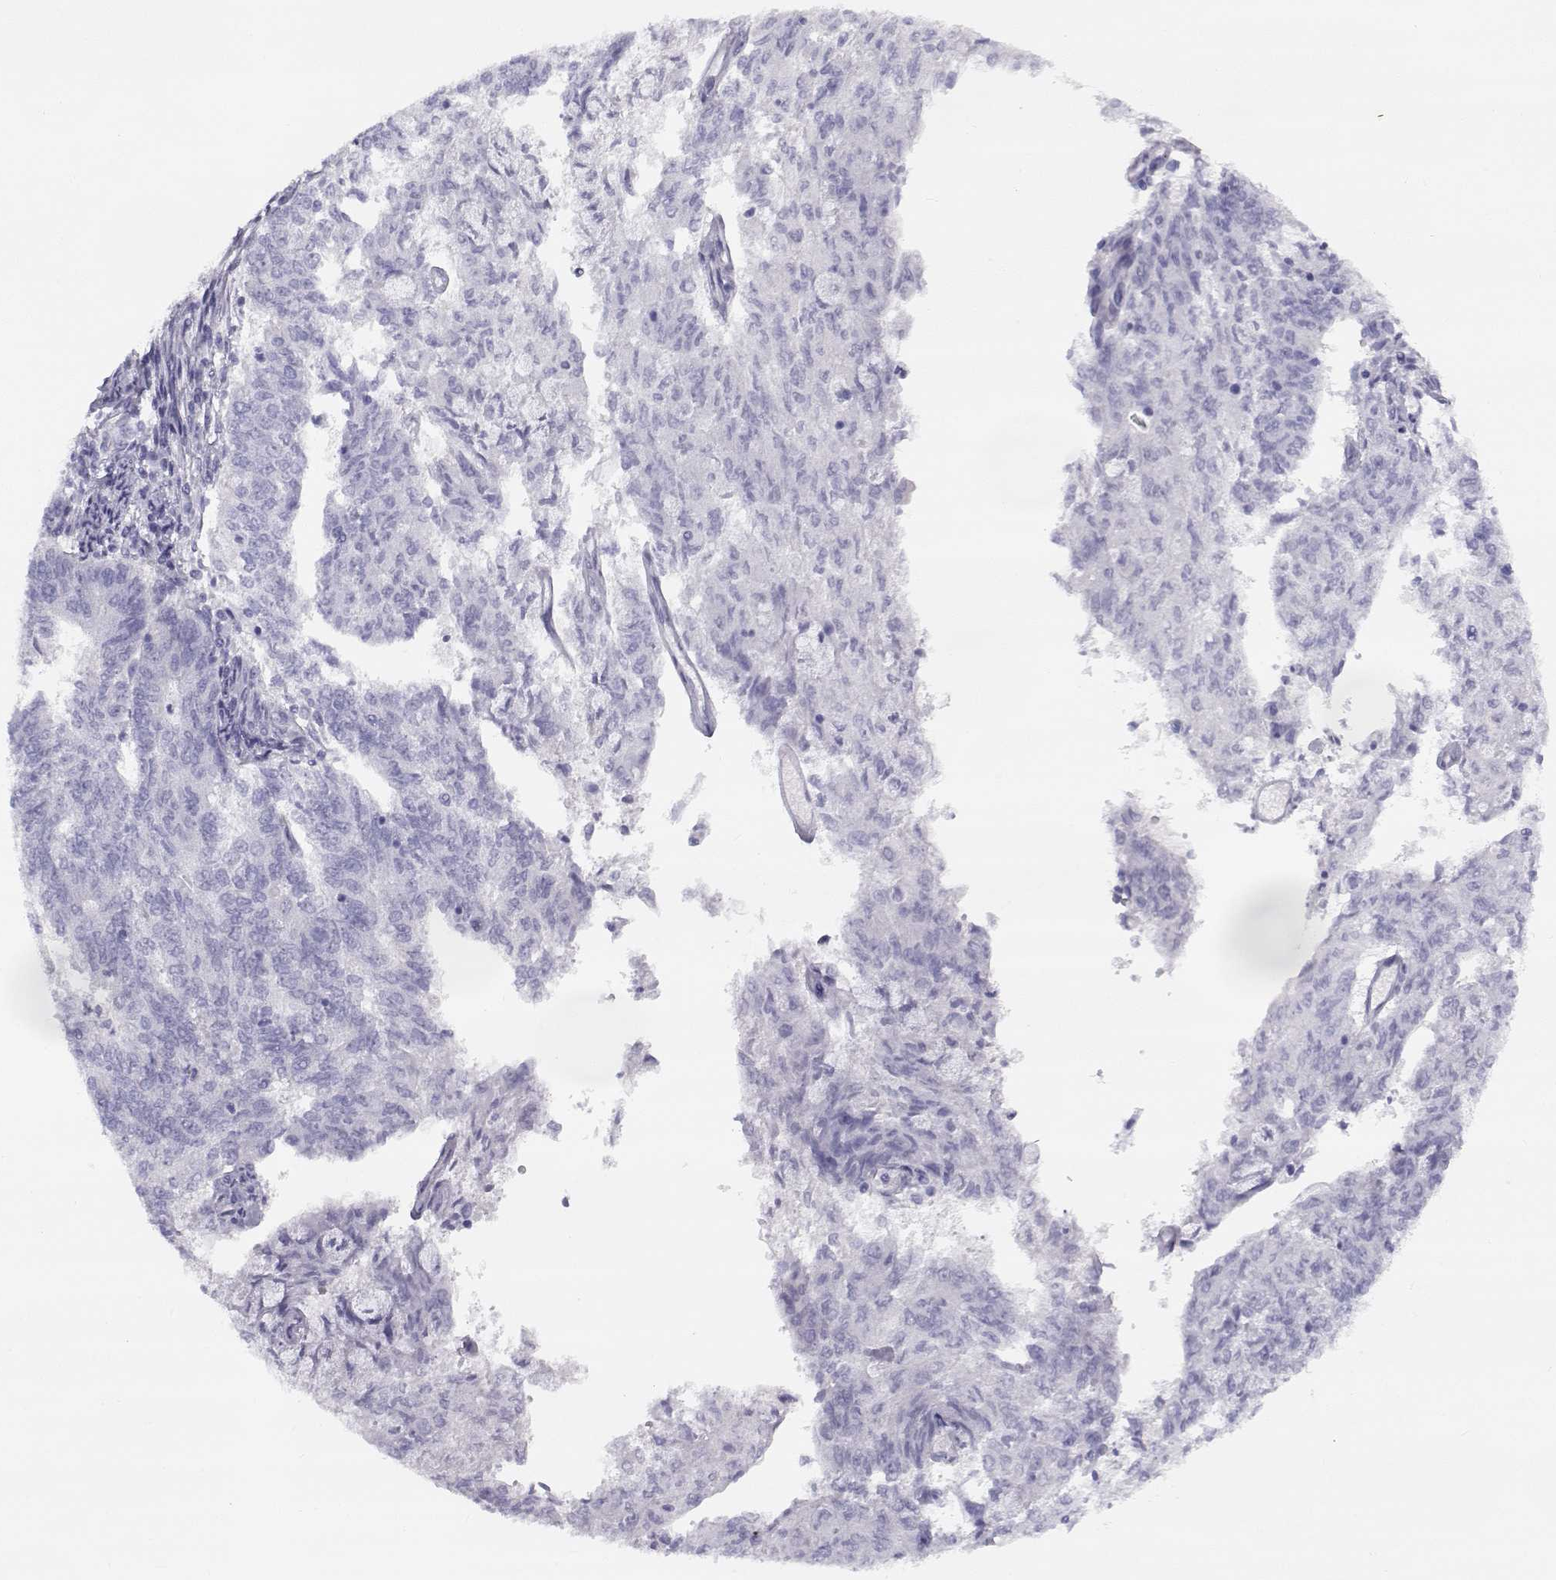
{"staining": {"intensity": "negative", "quantity": "none", "location": "none"}, "tissue": "endometrial cancer", "cell_type": "Tumor cells", "image_type": "cancer", "snomed": [{"axis": "morphology", "description": "Adenocarcinoma, NOS"}, {"axis": "topography", "description": "Endometrium"}], "caption": "An immunohistochemistry (IHC) image of adenocarcinoma (endometrial) is shown. There is no staining in tumor cells of adenocarcinoma (endometrial).", "gene": "CREB3L3", "patient": {"sex": "female", "age": 82}}